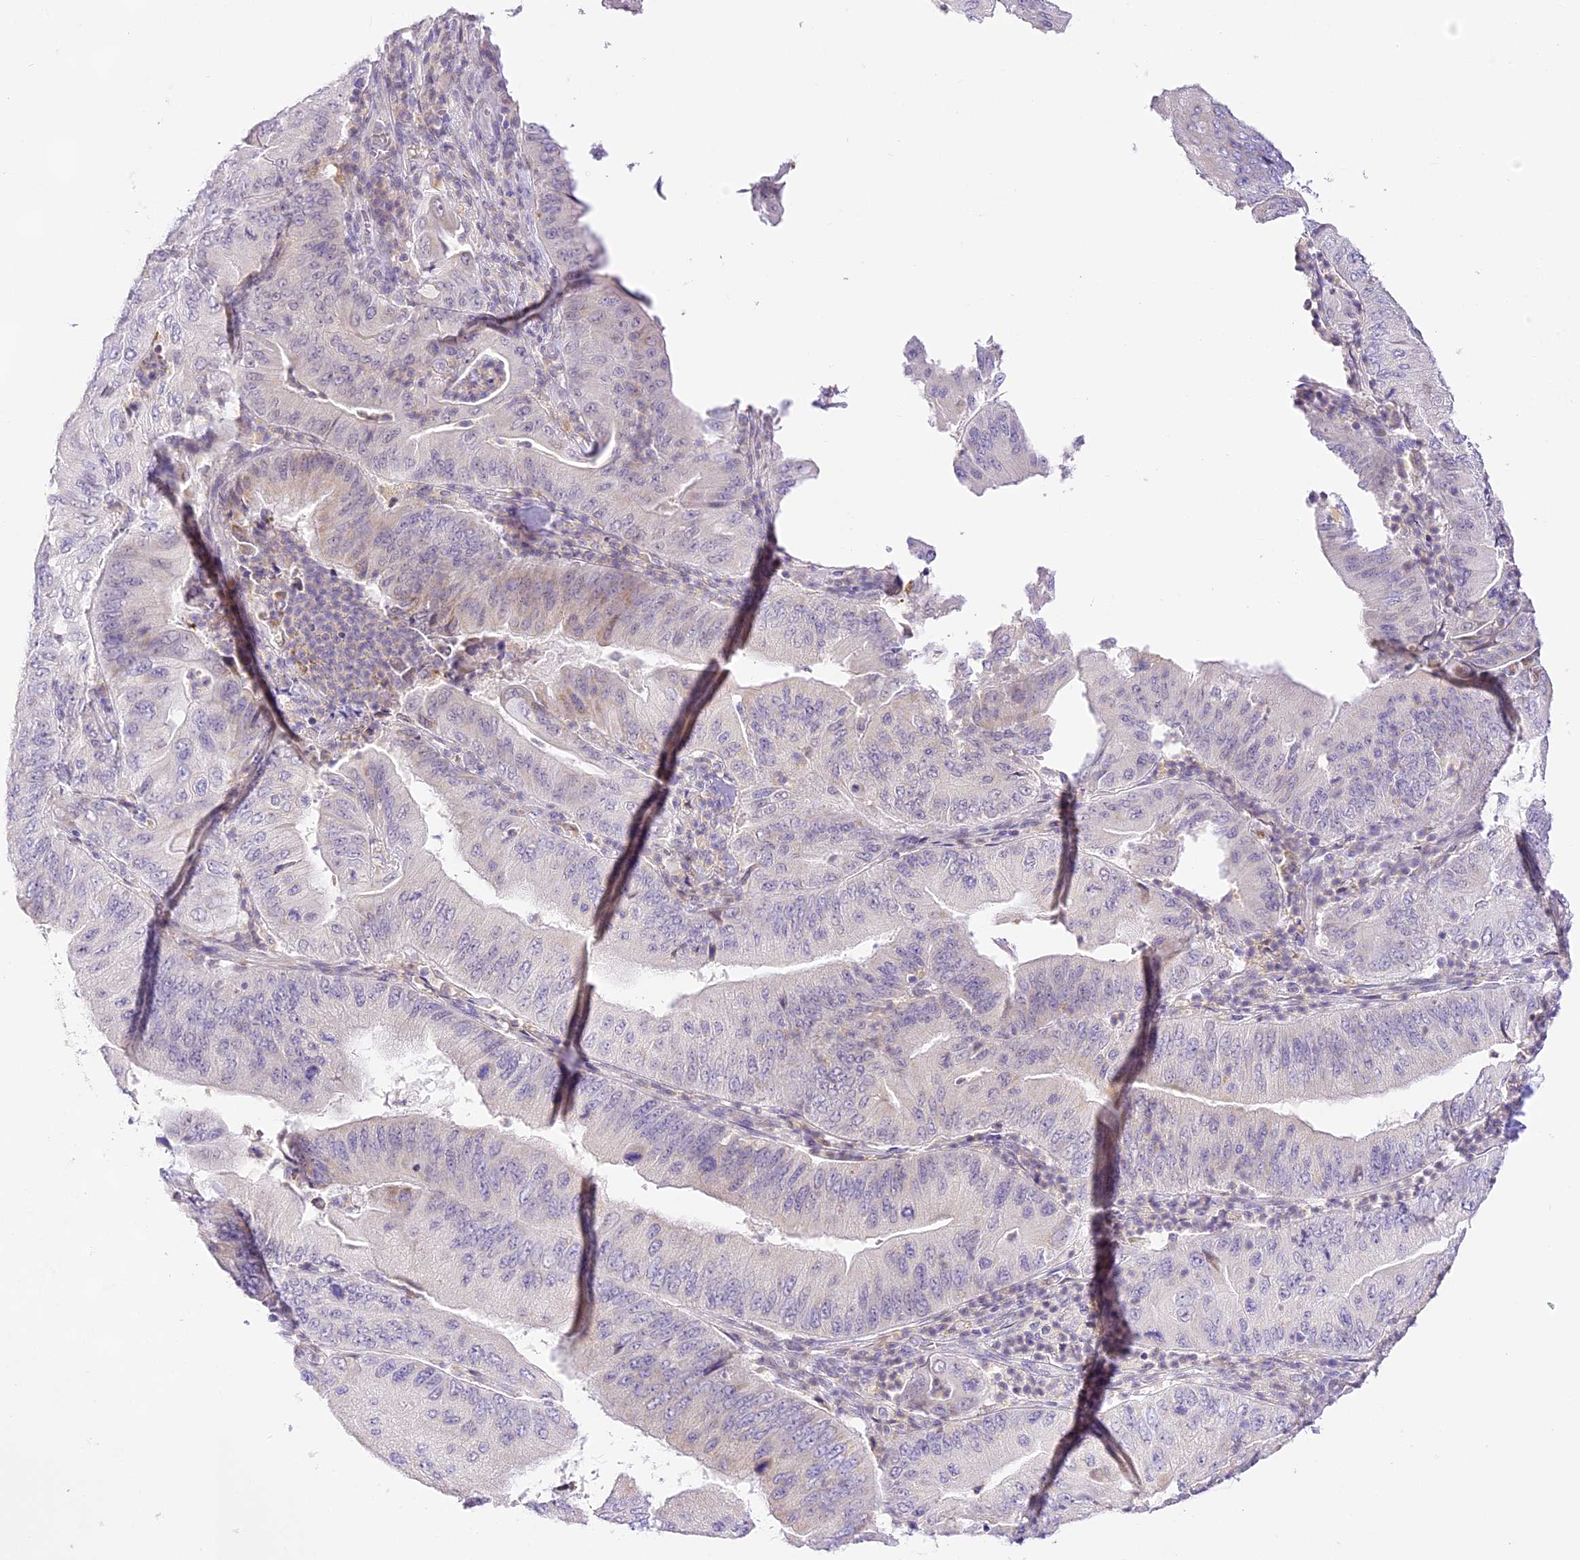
{"staining": {"intensity": "negative", "quantity": "none", "location": "none"}, "tissue": "pancreatic cancer", "cell_type": "Tumor cells", "image_type": "cancer", "snomed": [{"axis": "morphology", "description": "Adenocarcinoma, NOS"}, {"axis": "topography", "description": "Pancreas"}], "caption": "A high-resolution micrograph shows immunohistochemistry staining of adenocarcinoma (pancreatic), which exhibits no significant staining in tumor cells.", "gene": "CCDC30", "patient": {"sex": "female", "age": 77}}